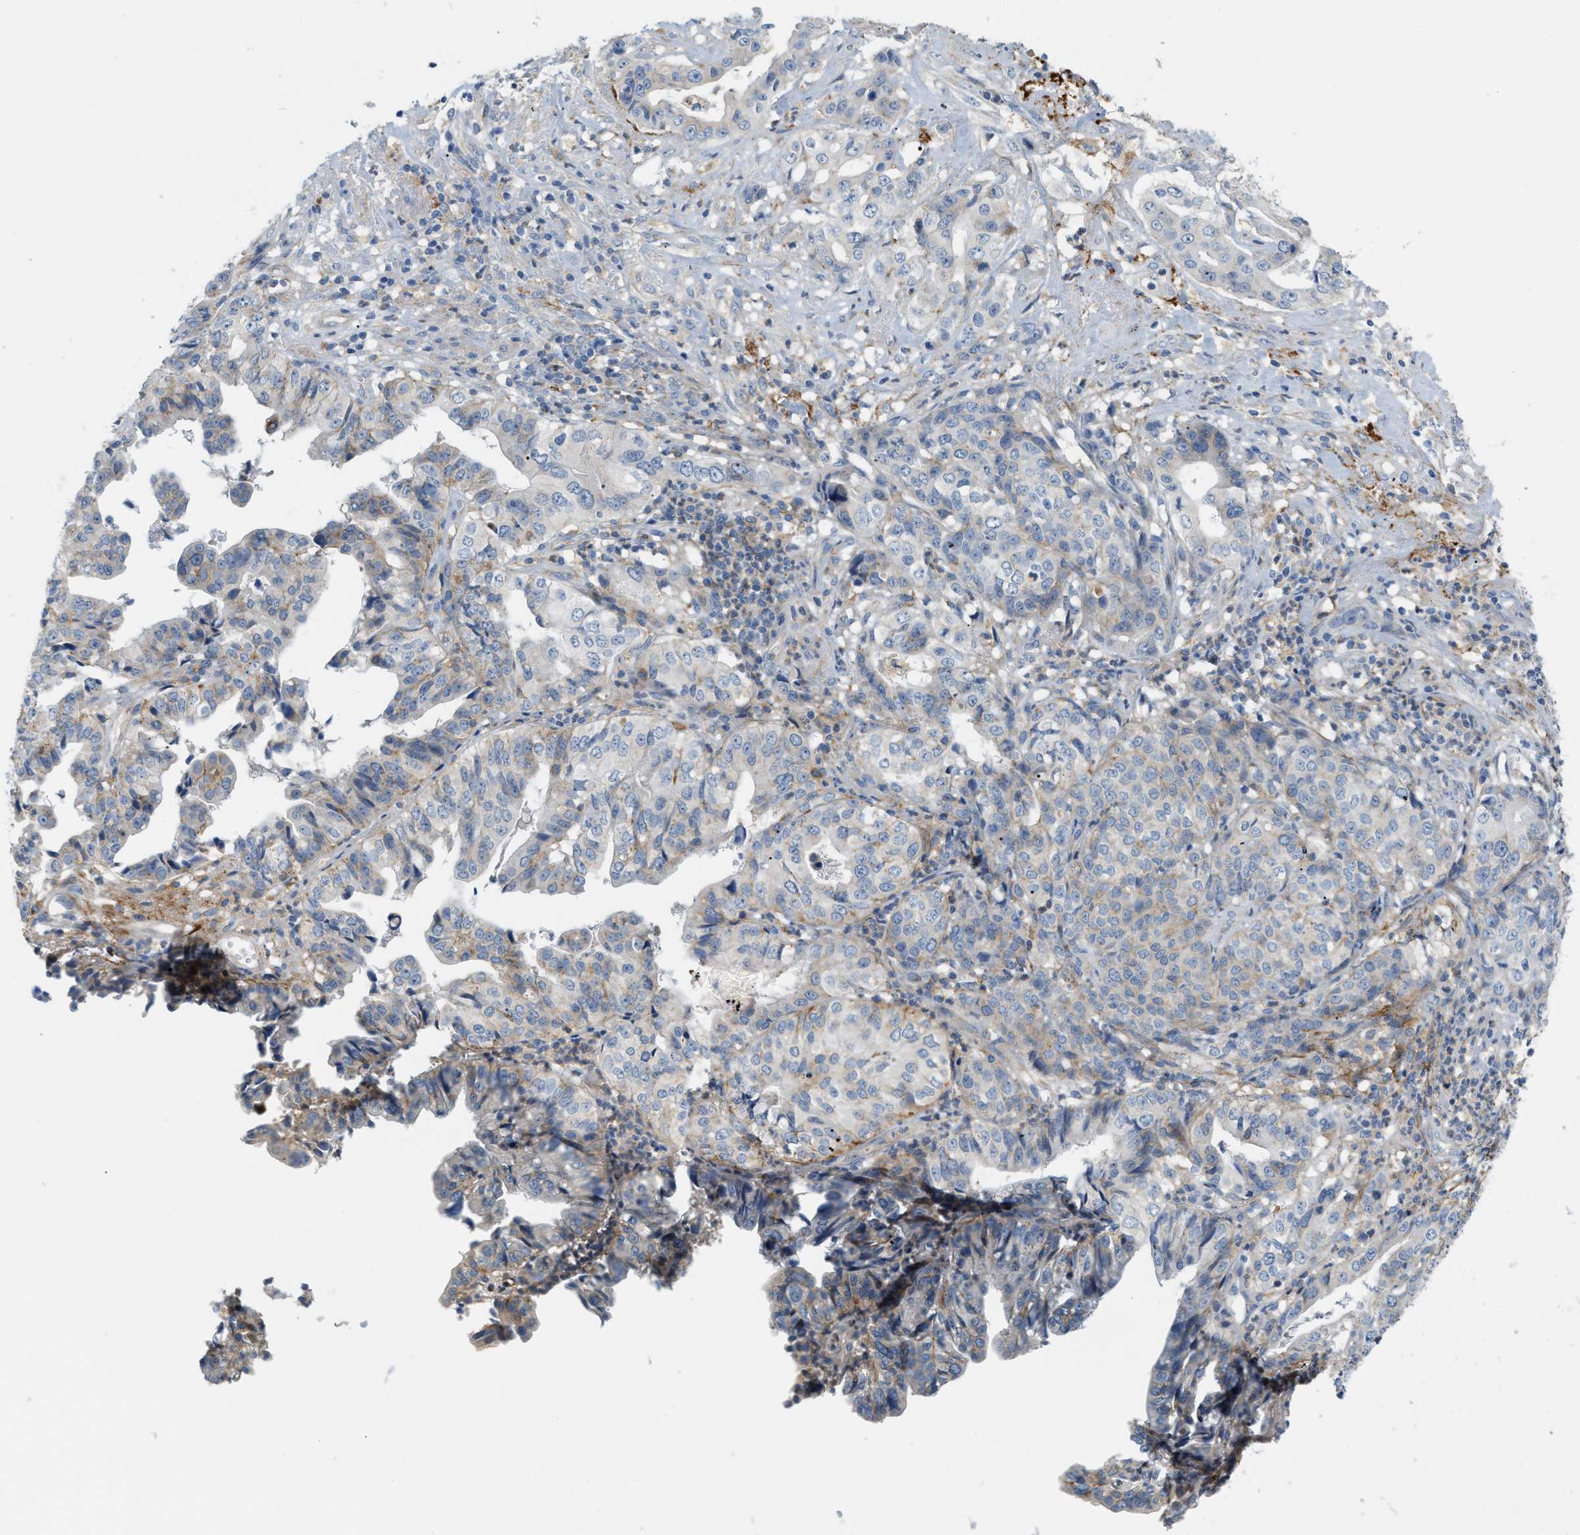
{"staining": {"intensity": "weak", "quantity": "<25%", "location": "cytoplasmic/membranous"}, "tissue": "liver cancer", "cell_type": "Tumor cells", "image_type": "cancer", "snomed": [{"axis": "morphology", "description": "Cholangiocarcinoma"}, {"axis": "topography", "description": "Liver"}], "caption": "The immunohistochemistry (IHC) micrograph has no significant positivity in tumor cells of cholangiocarcinoma (liver) tissue.", "gene": "LMBRD1", "patient": {"sex": "female", "age": 61}}